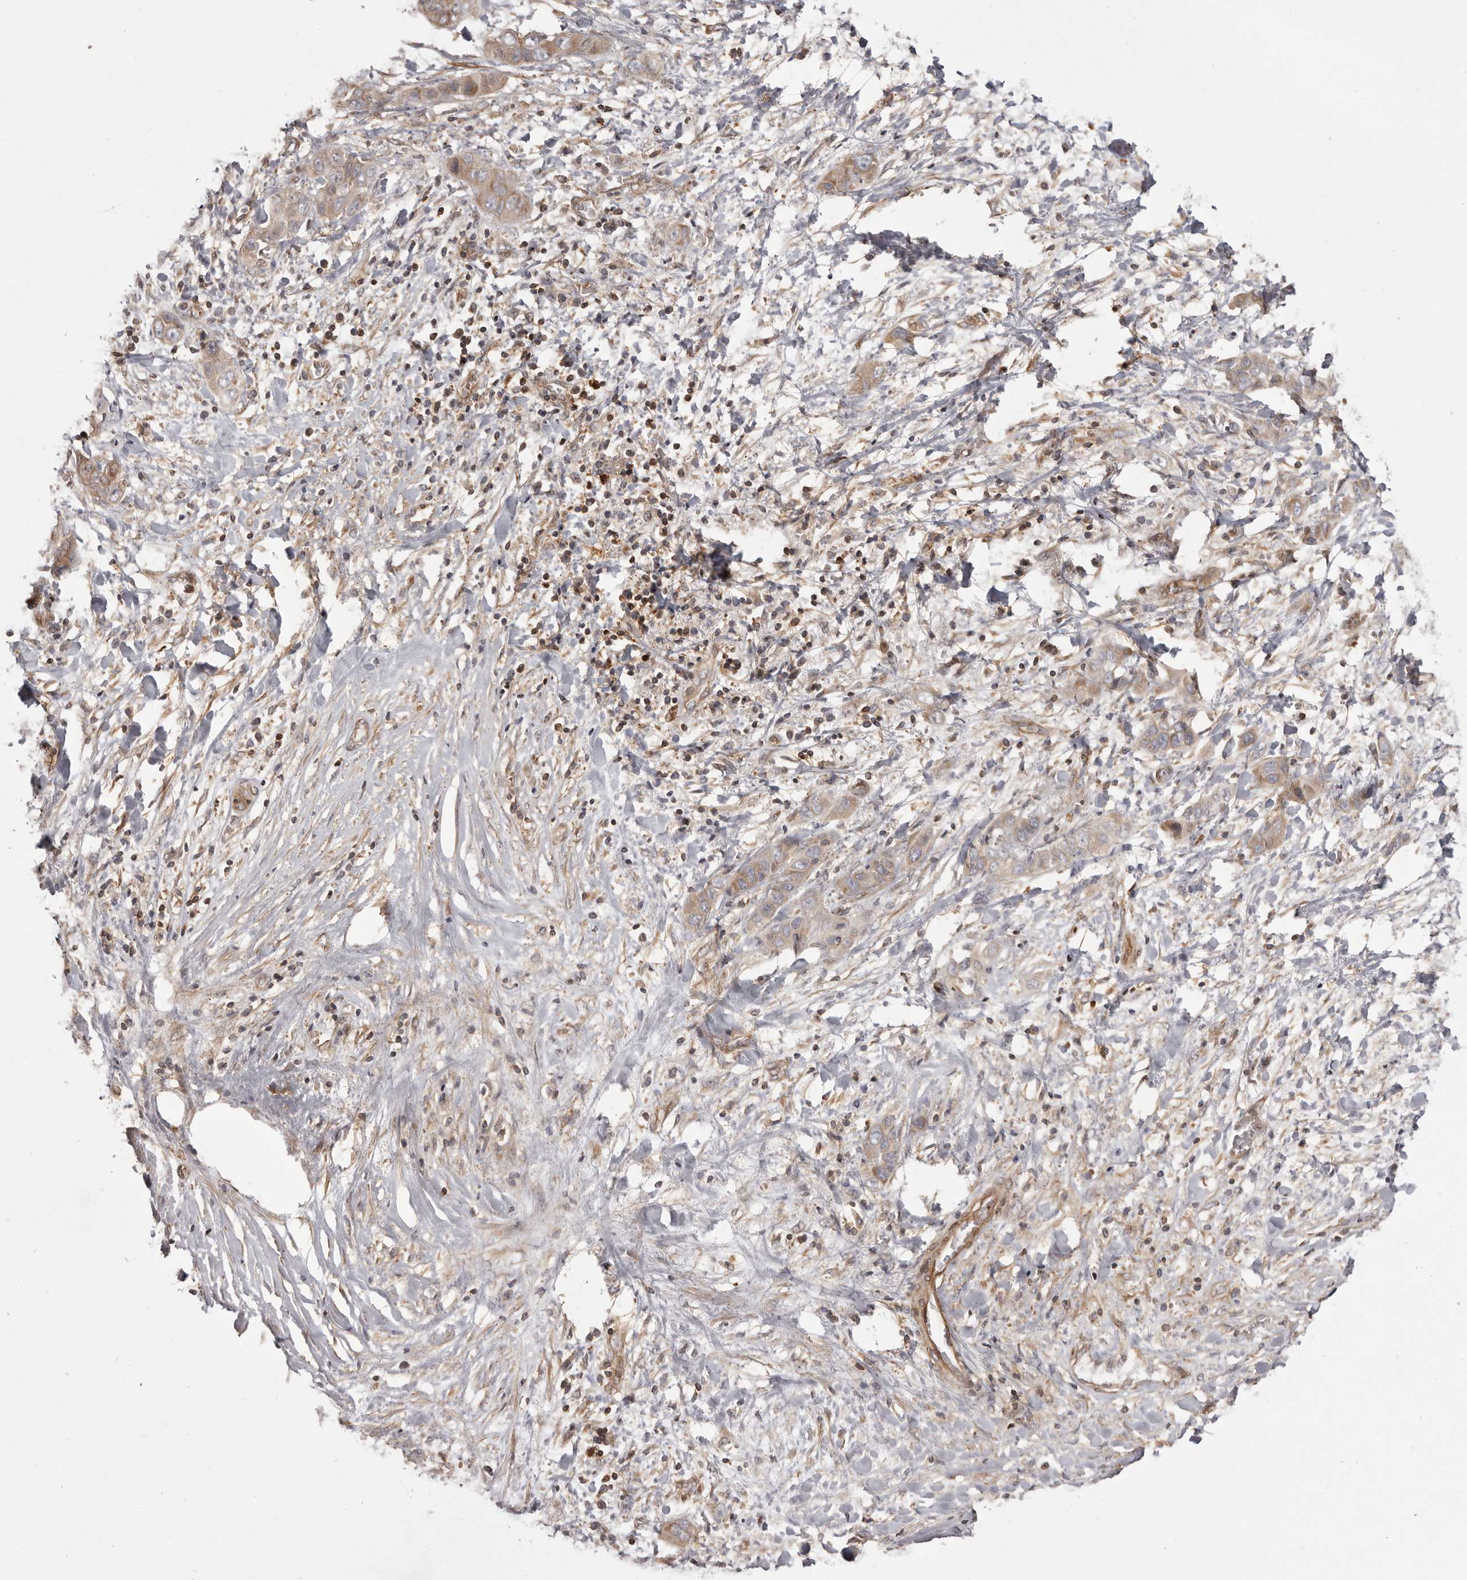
{"staining": {"intensity": "weak", "quantity": ">75%", "location": "cytoplasmic/membranous"}, "tissue": "liver cancer", "cell_type": "Tumor cells", "image_type": "cancer", "snomed": [{"axis": "morphology", "description": "Cholangiocarcinoma"}, {"axis": "topography", "description": "Liver"}], "caption": "There is low levels of weak cytoplasmic/membranous positivity in tumor cells of liver cancer (cholangiocarcinoma), as demonstrated by immunohistochemical staining (brown color).", "gene": "NFKBIA", "patient": {"sex": "female", "age": 52}}